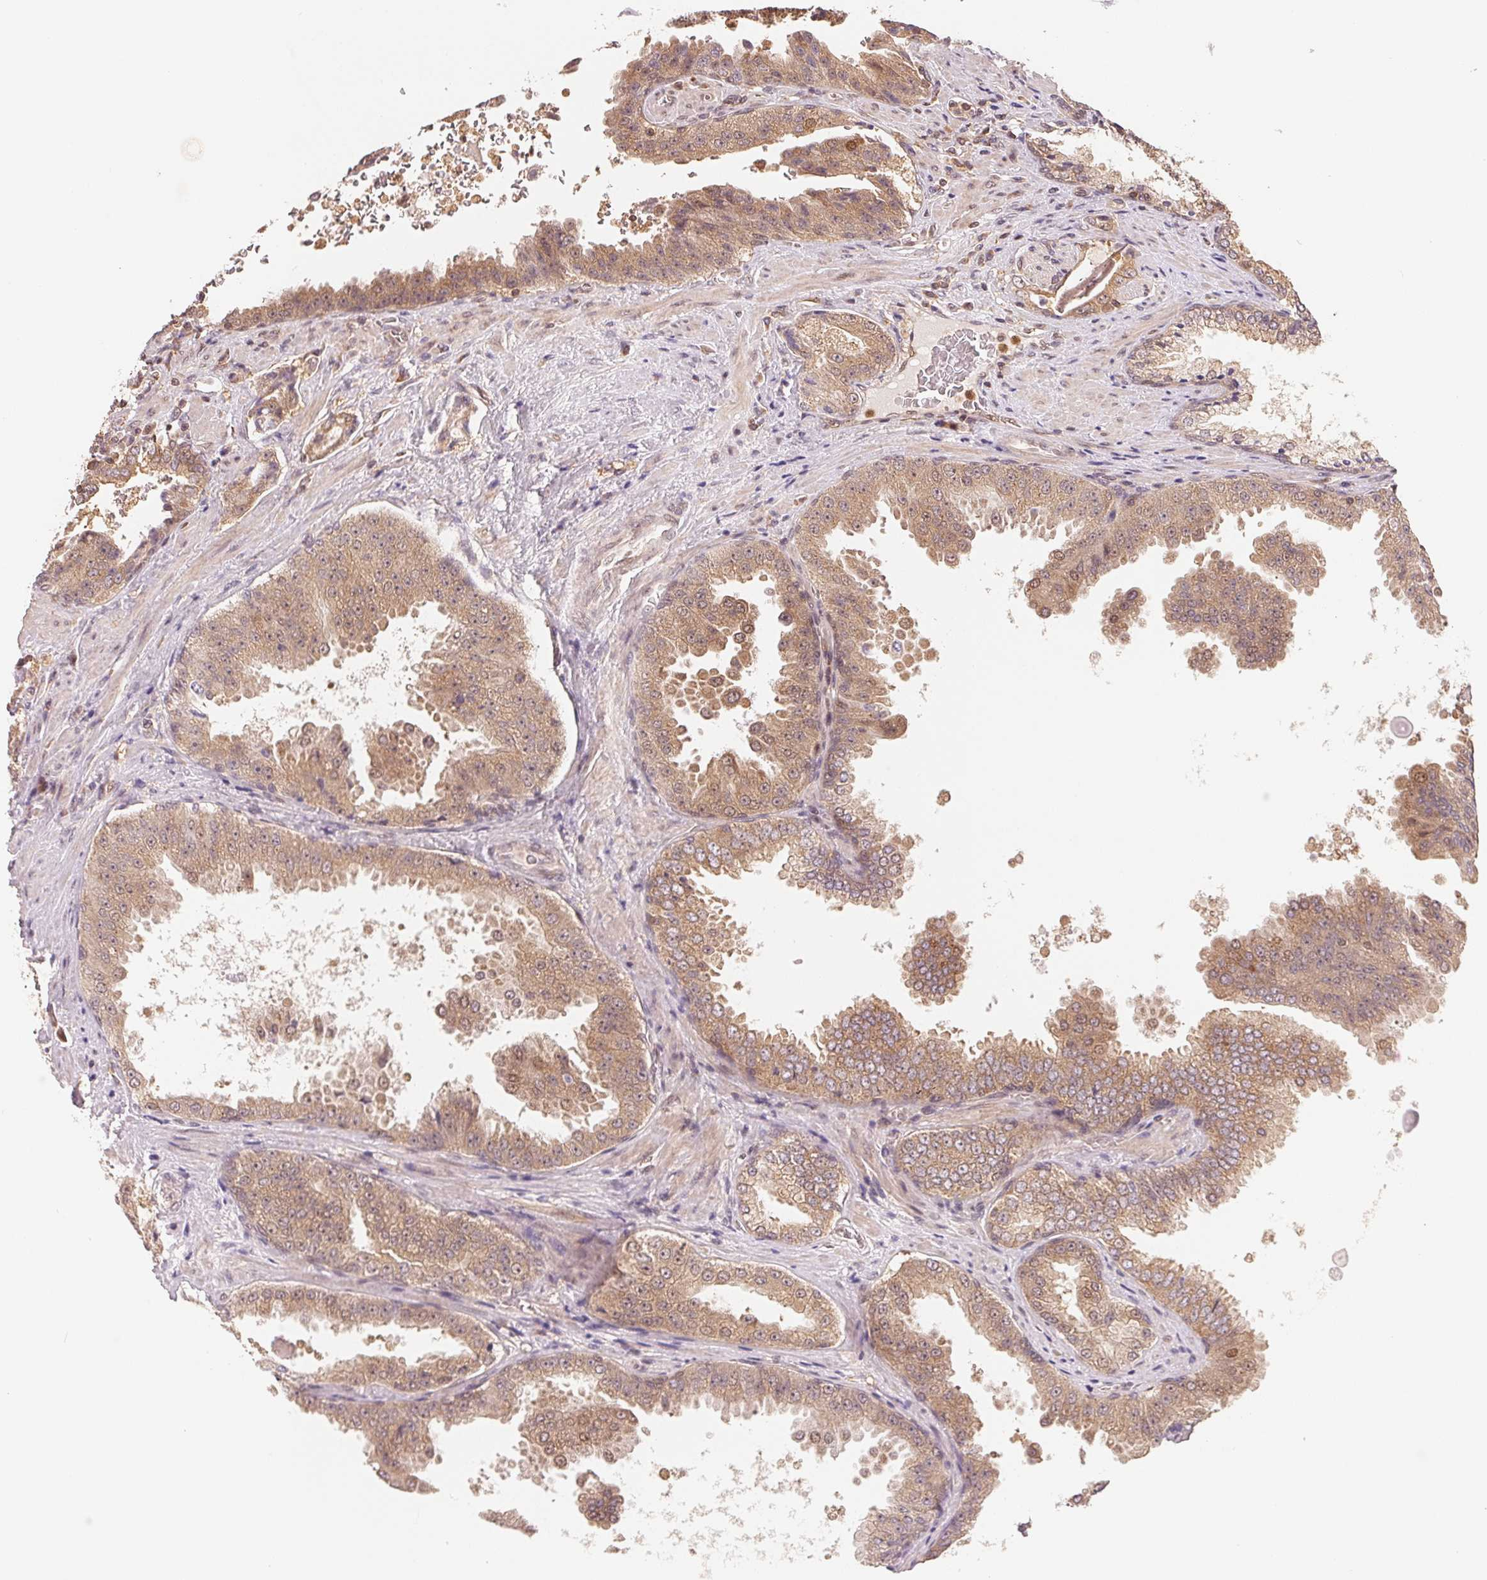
{"staining": {"intensity": "moderate", "quantity": ">75%", "location": "cytoplasmic/membranous"}, "tissue": "prostate cancer", "cell_type": "Tumor cells", "image_type": "cancer", "snomed": [{"axis": "morphology", "description": "Adenocarcinoma, Low grade"}, {"axis": "topography", "description": "Prostate"}], "caption": "Brown immunohistochemical staining in low-grade adenocarcinoma (prostate) exhibits moderate cytoplasmic/membranous staining in about >75% of tumor cells. The staining is performed using DAB (3,3'-diaminobenzidine) brown chromogen to label protein expression. The nuclei are counter-stained blue using hematoxylin.", "gene": "CCDC102B", "patient": {"sex": "male", "age": 67}}